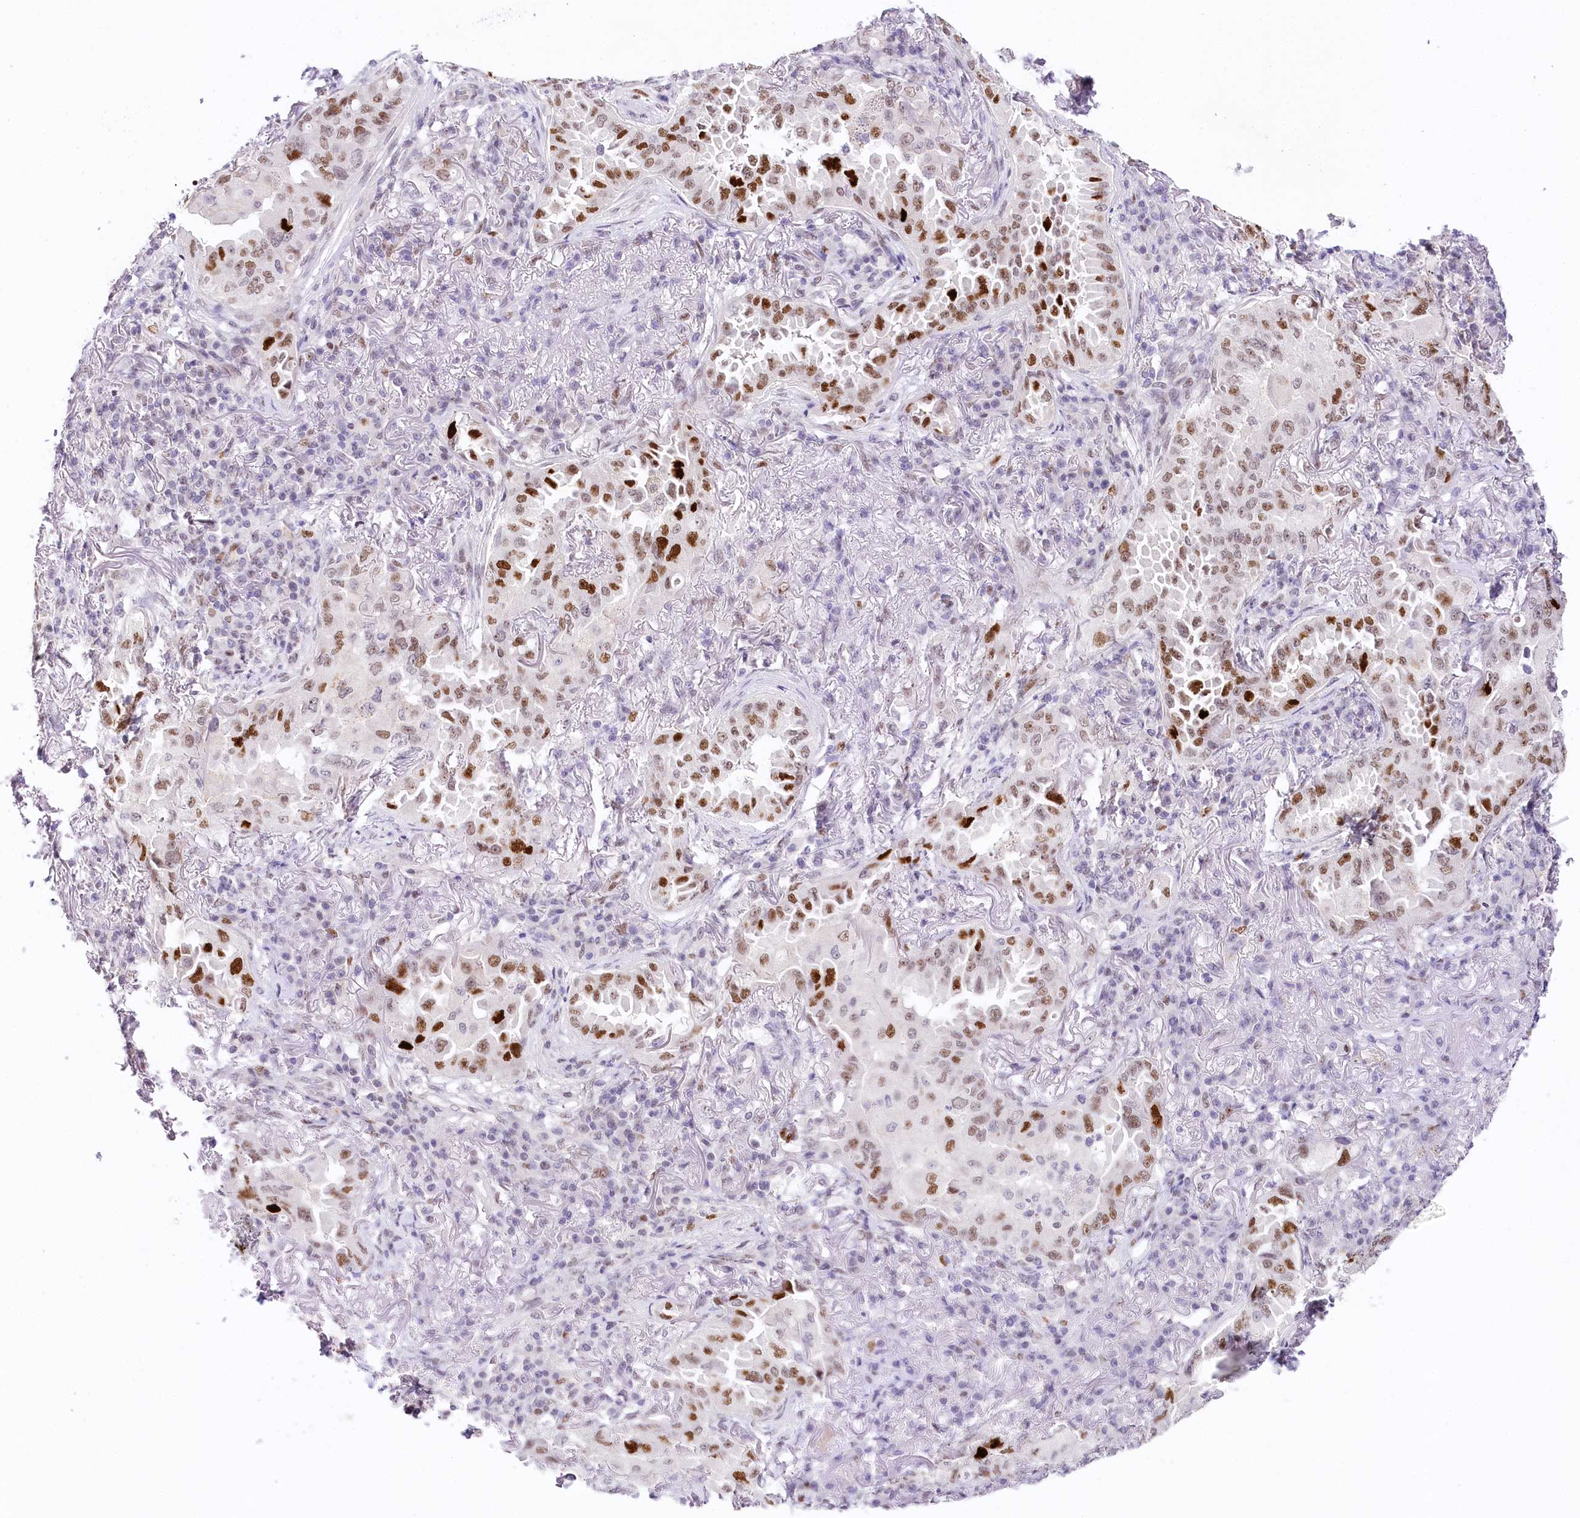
{"staining": {"intensity": "strong", "quantity": ">75%", "location": "nuclear"}, "tissue": "lung cancer", "cell_type": "Tumor cells", "image_type": "cancer", "snomed": [{"axis": "morphology", "description": "Adenocarcinoma, NOS"}, {"axis": "topography", "description": "Lung"}], "caption": "Strong nuclear staining for a protein is appreciated in about >75% of tumor cells of lung cancer using immunohistochemistry (IHC).", "gene": "TP53", "patient": {"sex": "female", "age": 69}}